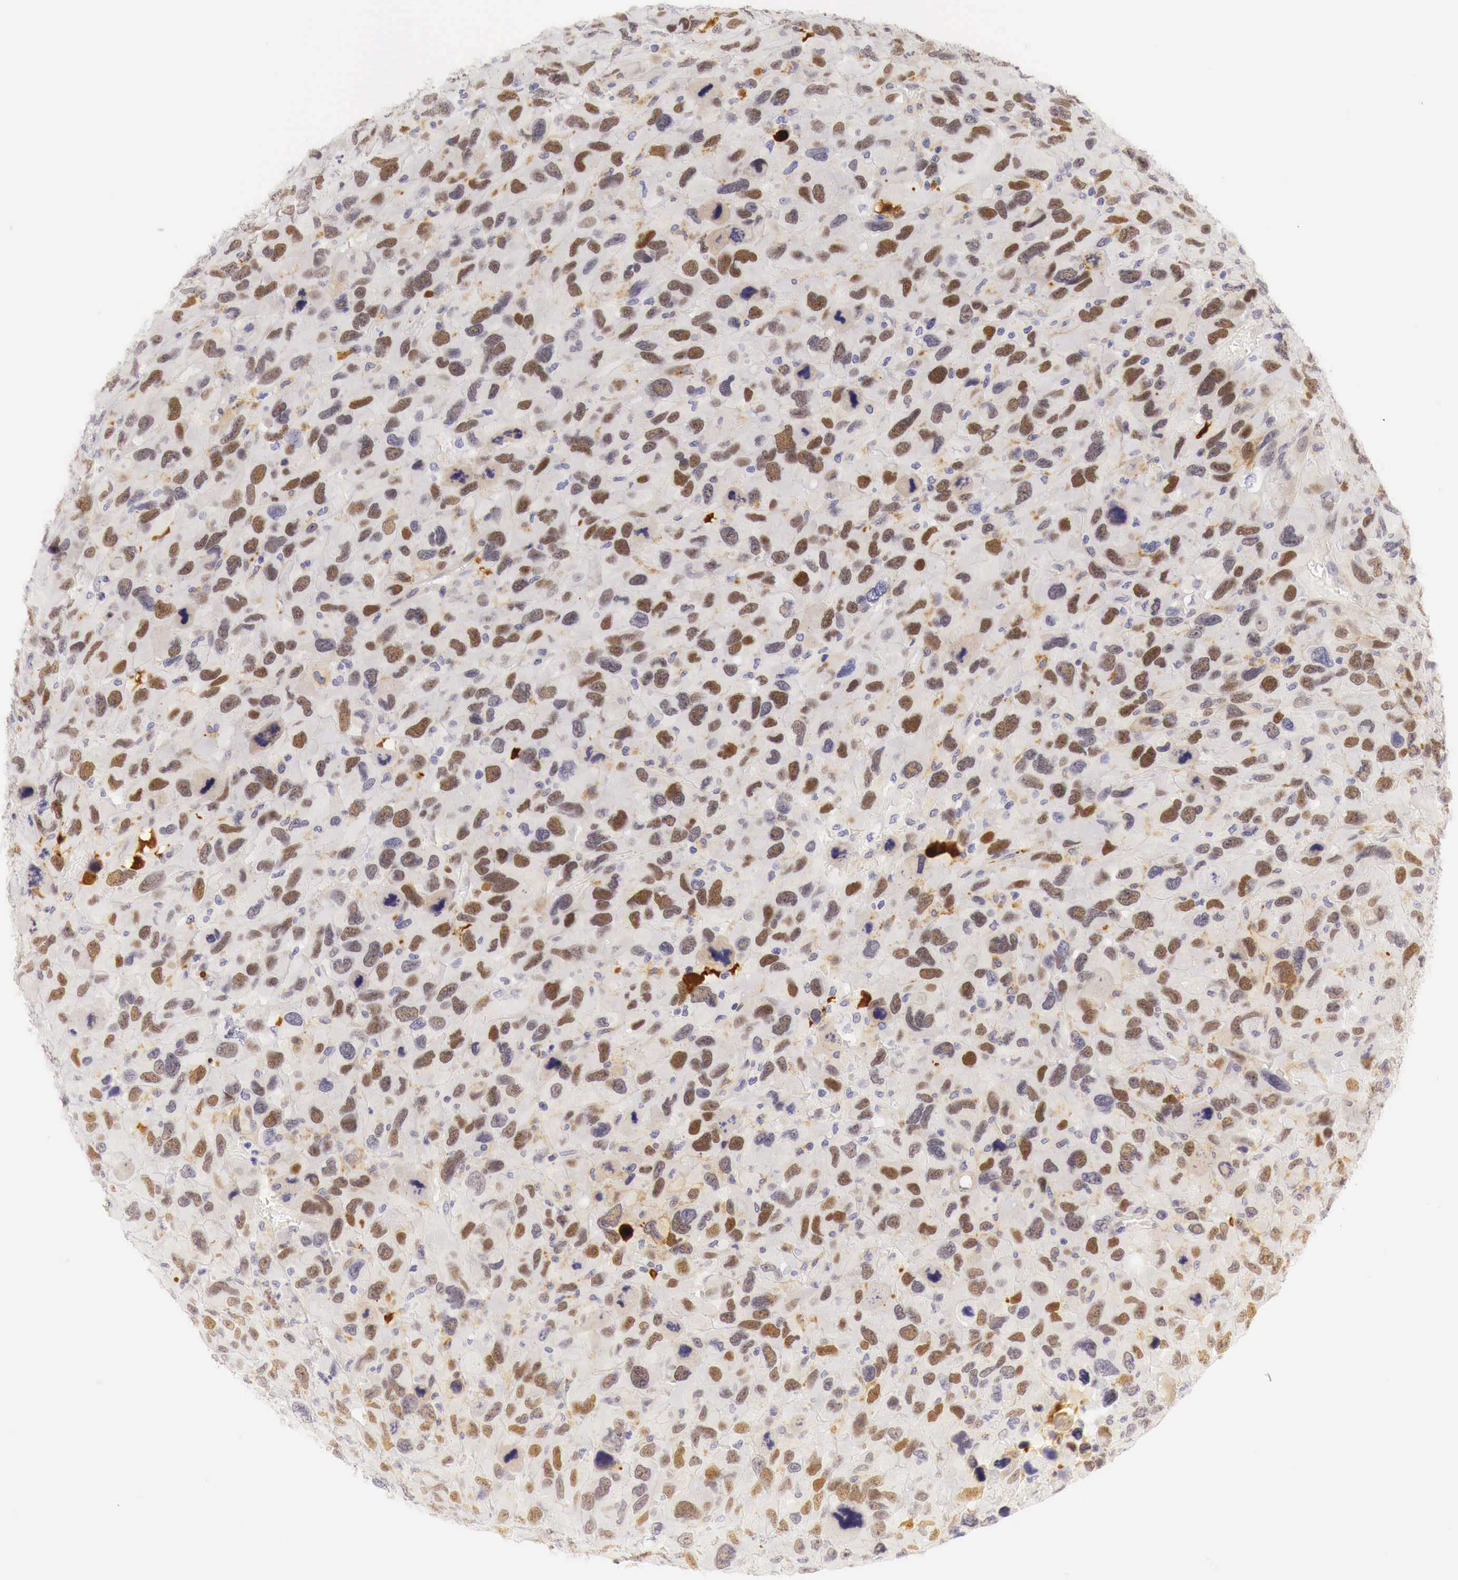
{"staining": {"intensity": "moderate", "quantity": "25%-75%", "location": "nuclear"}, "tissue": "renal cancer", "cell_type": "Tumor cells", "image_type": "cancer", "snomed": [{"axis": "morphology", "description": "Adenocarcinoma, NOS"}, {"axis": "topography", "description": "Kidney"}], "caption": "There is medium levels of moderate nuclear expression in tumor cells of renal adenocarcinoma, as demonstrated by immunohistochemical staining (brown color).", "gene": "CASP3", "patient": {"sex": "male", "age": 79}}